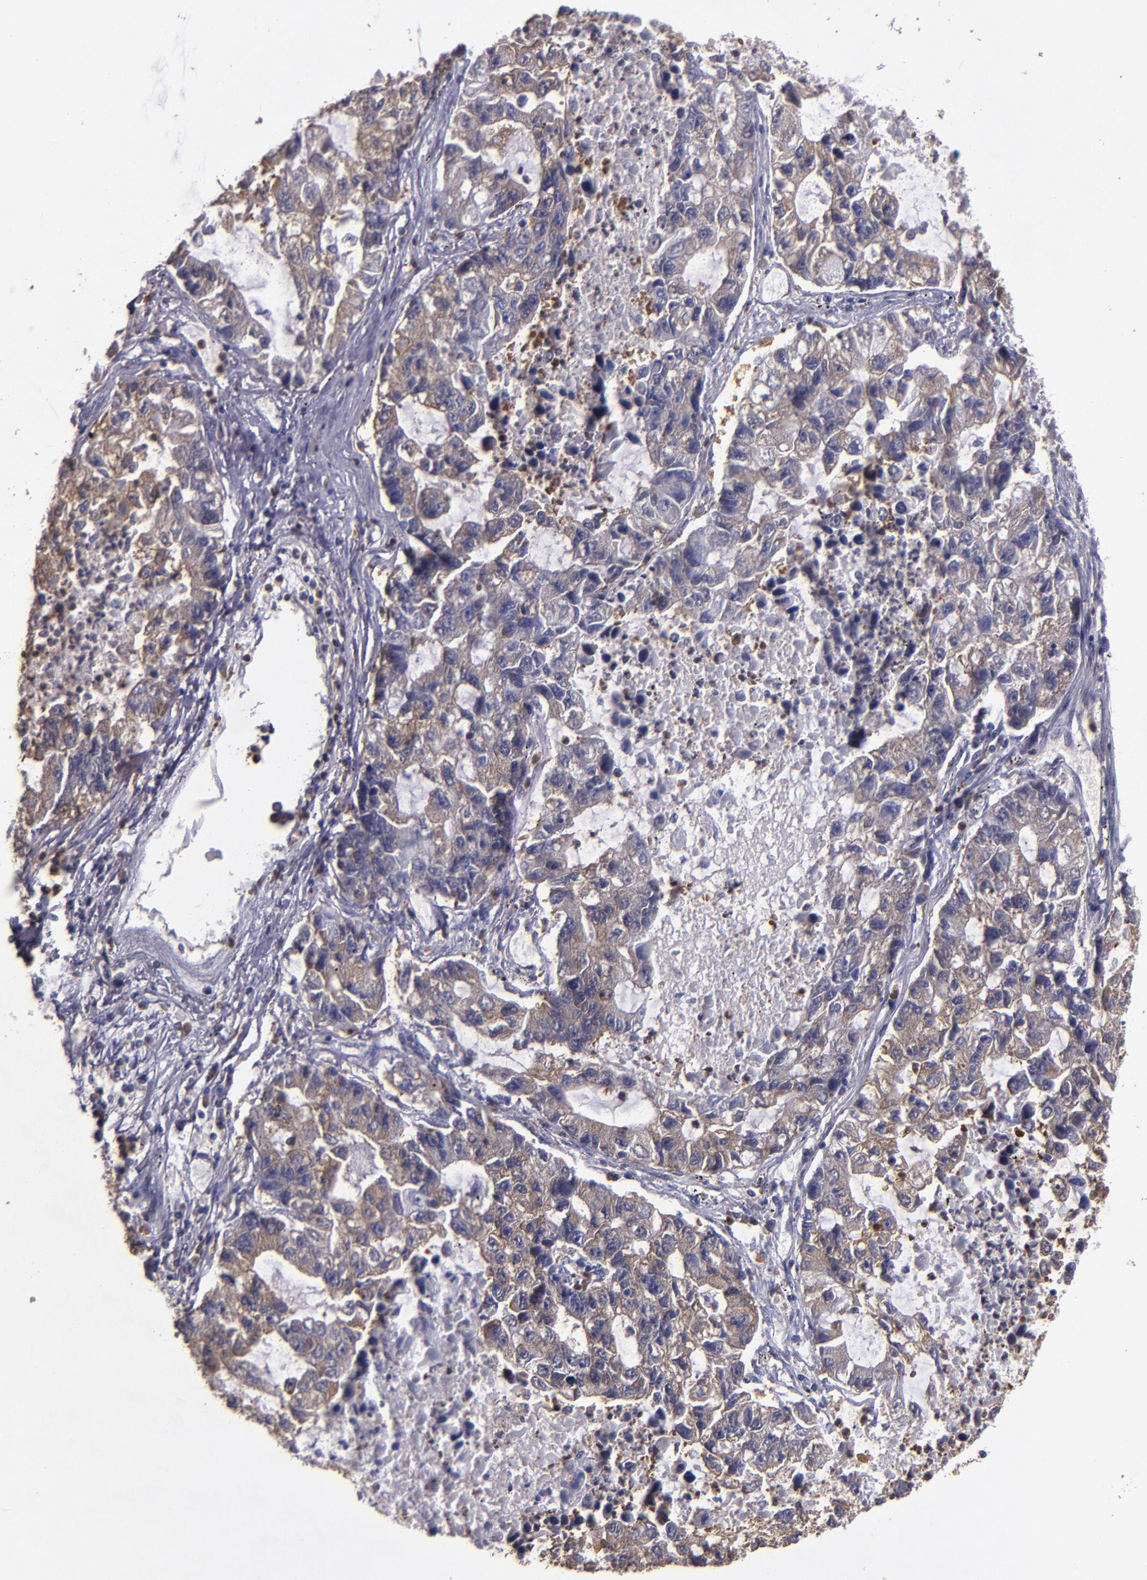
{"staining": {"intensity": "moderate", "quantity": "25%-75%", "location": "cytoplasmic/membranous"}, "tissue": "lung cancer", "cell_type": "Tumor cells", "image_type": "cancer", "snomed": [{"axis": "morphology", "description": "Adenocarcinoma, NOS"}, {"axis": "topography", "description": "Lung"}], "caption": "IHC histopathology image of human lung adenocarcinoma stained for a protein (brown), which exhibits medium levels of moderate cytoplasmic/membranous positivity in about 25%-75% of tumor cells.", "gene": "CARS1", "patient": {"sex": "female", "age": 51}}